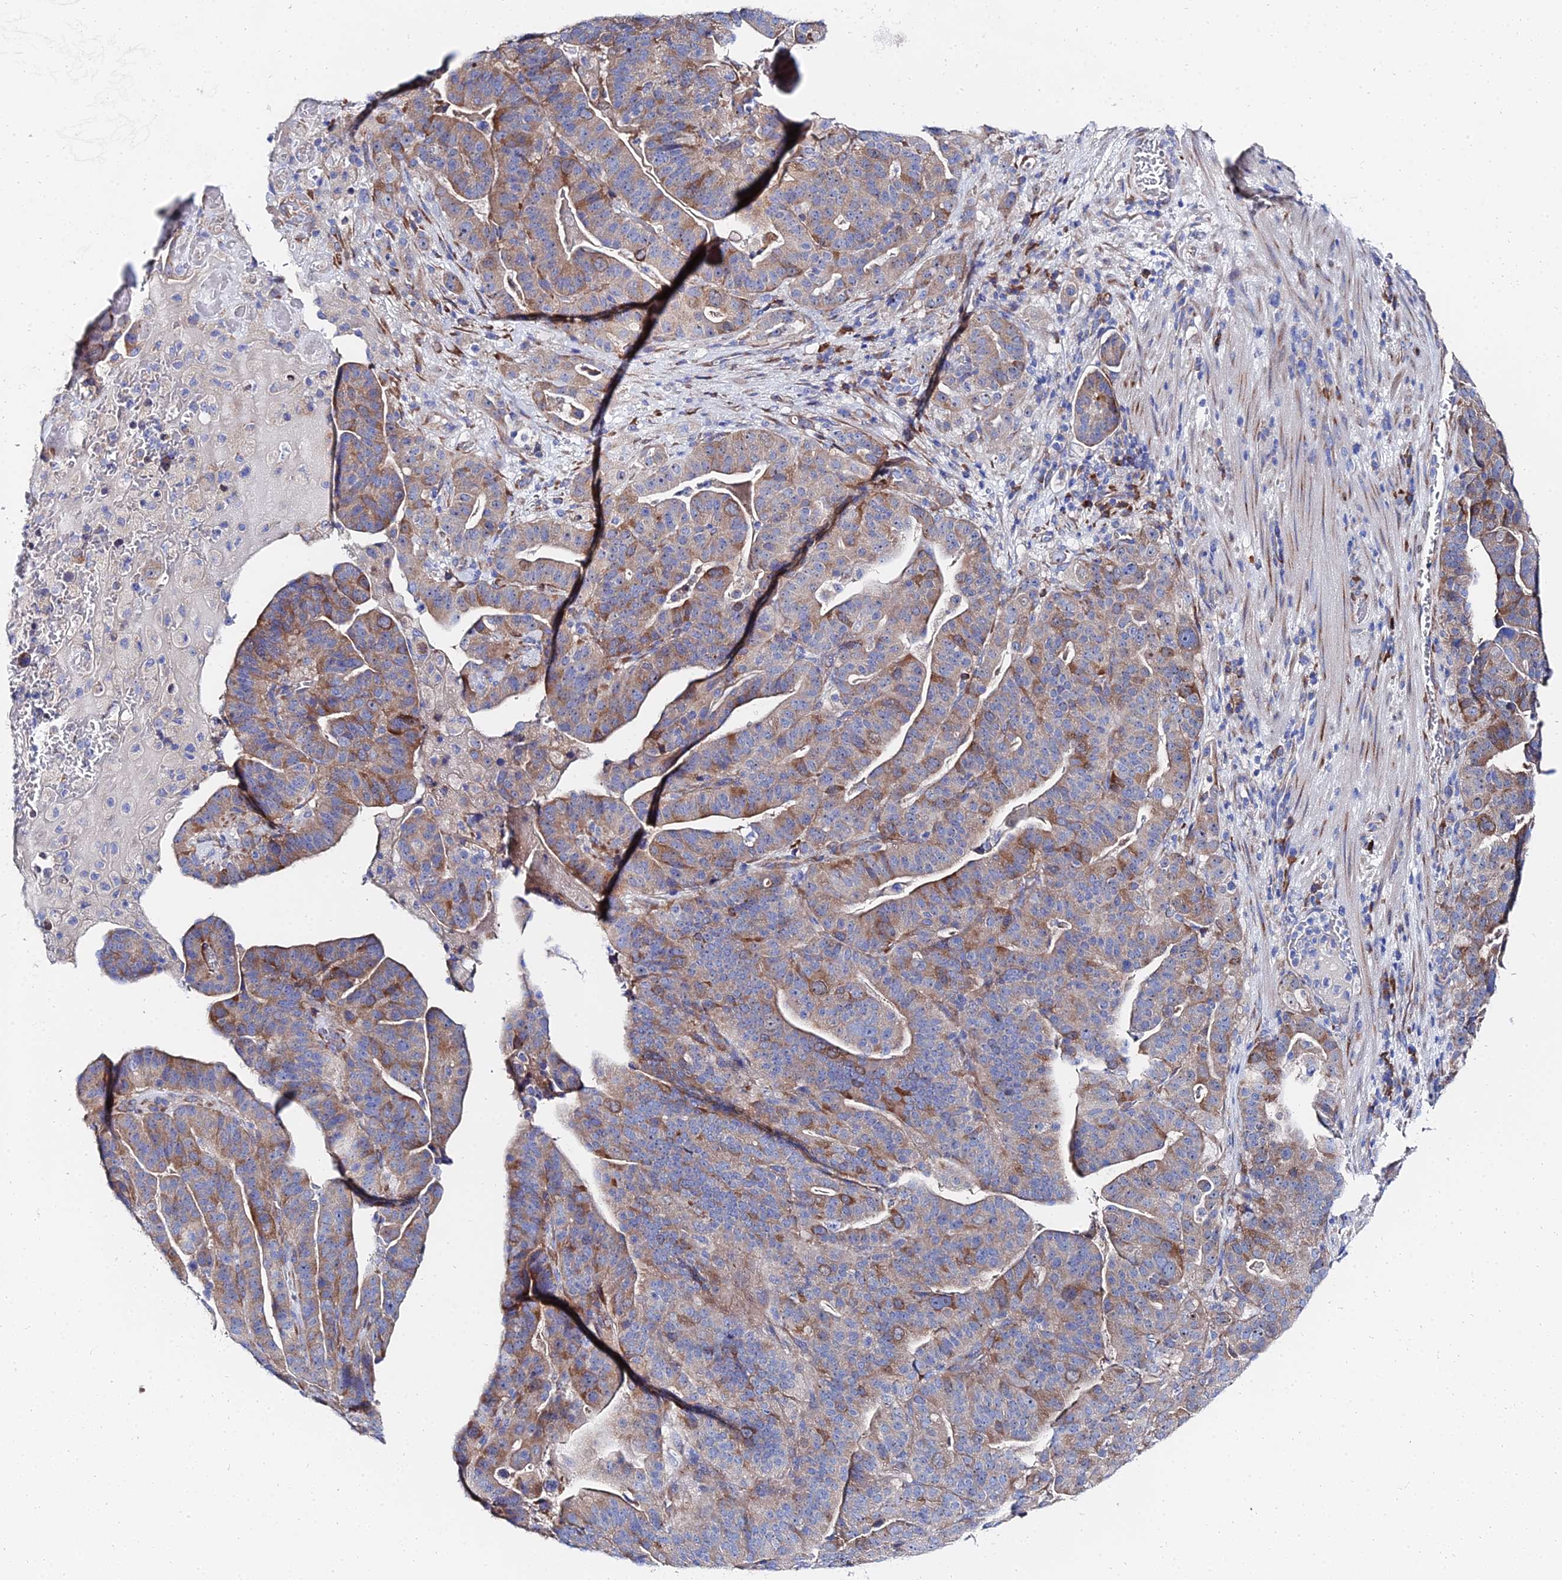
{"staining": {"intensity": "moderate", "quantity": ">75%", "location": "cytoplasmic/membranous"}, "tissue": "stomach cancer", "cell_type": "Tumor cells", "image_type": "cancer", "snomed": [{"axis": "morphology", "description": "Adenocarcinoma, NOS"}, {"axis": "topography", "description": "Stomach"}], "caption": "Tumor cells display moderate cytoplasmic/membranous expression in about >75% of cells in stomach cancer.", "gene": "PTTG1", "patient": {"sex": "male", "age": 48}}